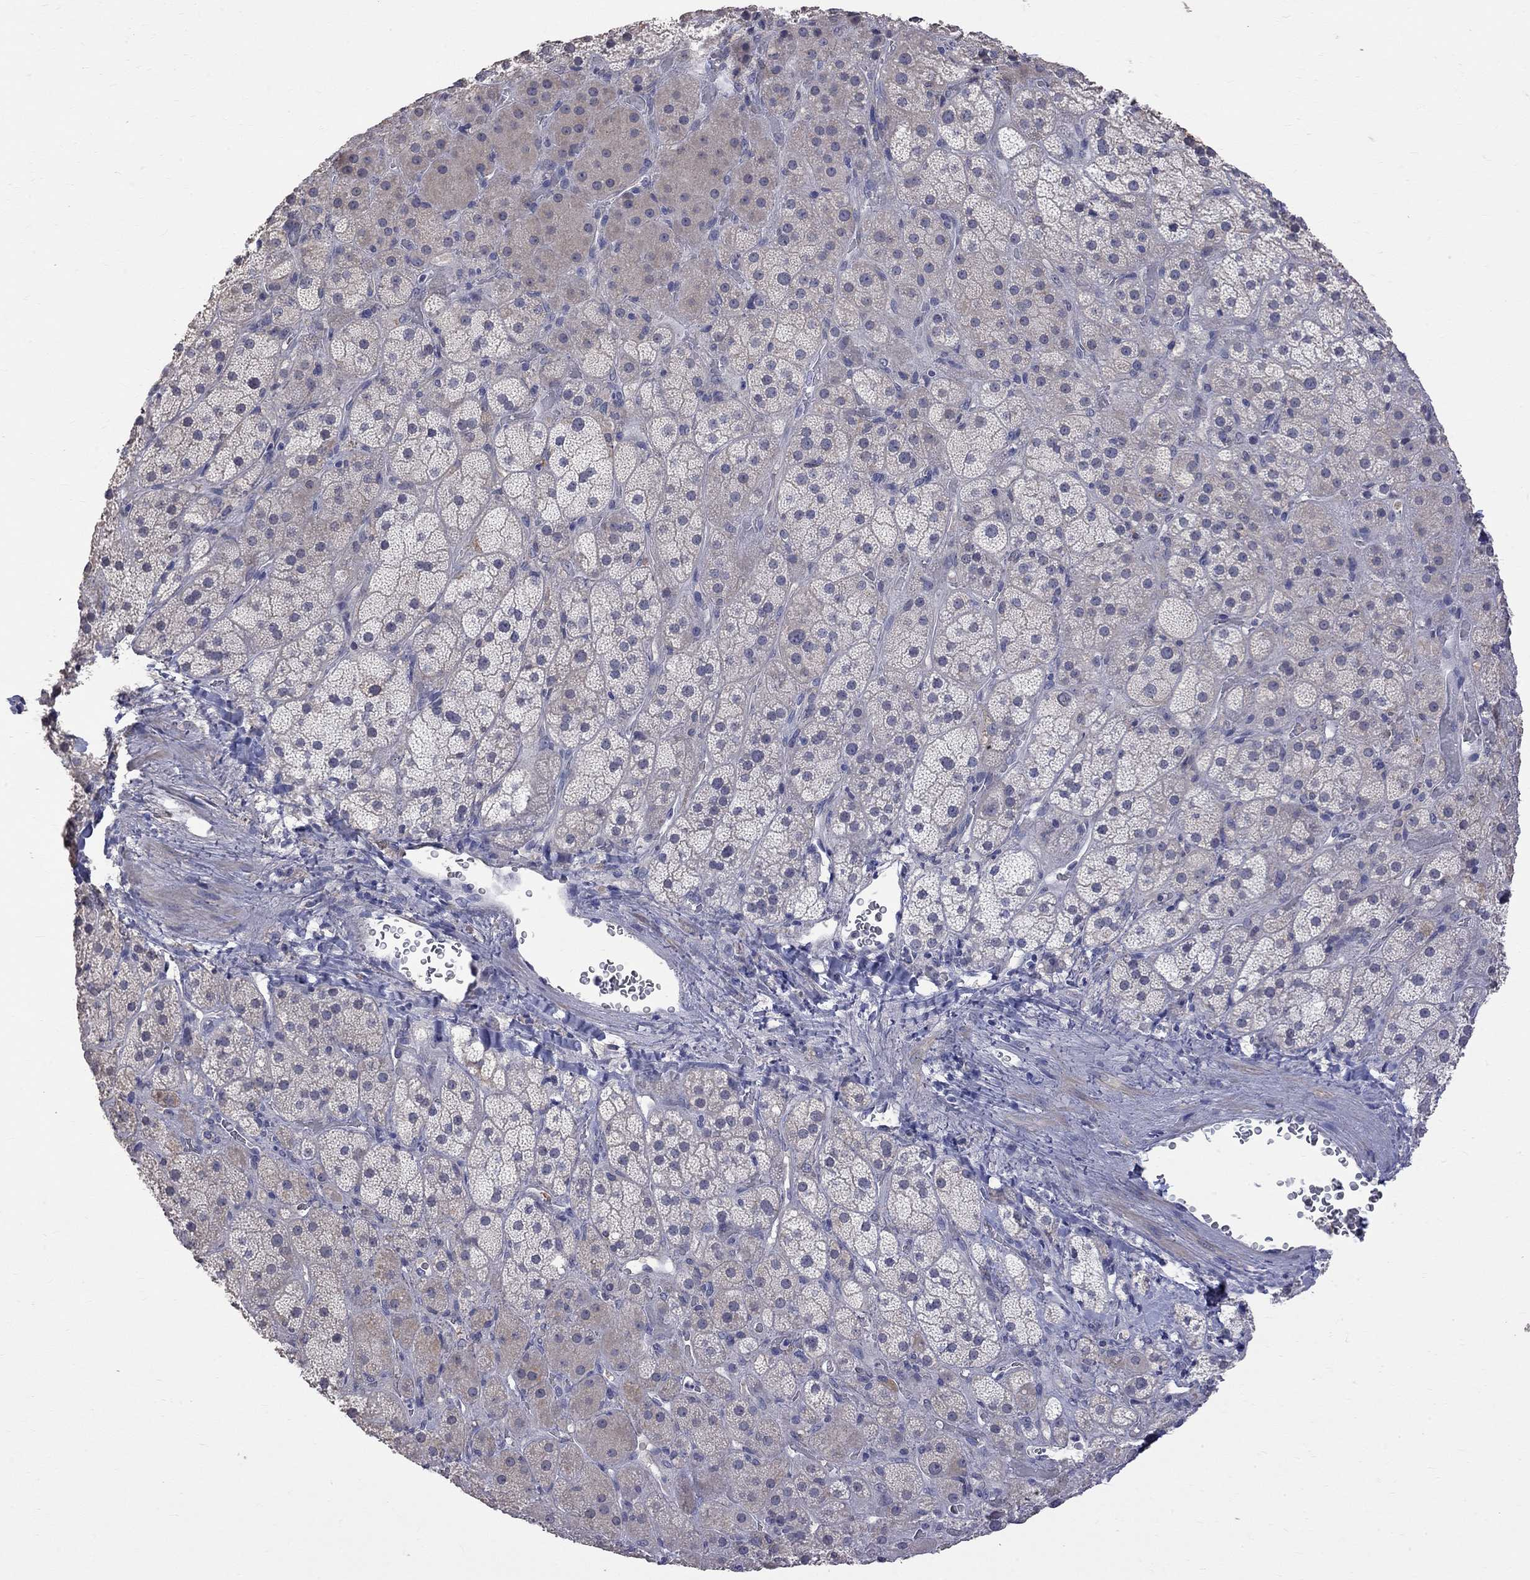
{"staining": {"intensity": "negative", "quantity": "none", "location": "none"}, "tissue": "adrenal gland", "cell_type": "Glandular cells", "image_type": "normal", "snomed": [{"axis": "morphology", "description": "Normal tissue, NOS"}, {"axis": "topography", "description": "Adrenal gland"}], "caption": "The IHC histopathology image has no significant positivity in glandular cells of adrenal gland. Brightfield microscopy of IHC stained with DAB (3,3'-diaminobenzidine) (brown) and hematoxylin (blue), captured at high magnification.", "gene": "CKAP2", "patient": {"sex": "male", "age": 57}}